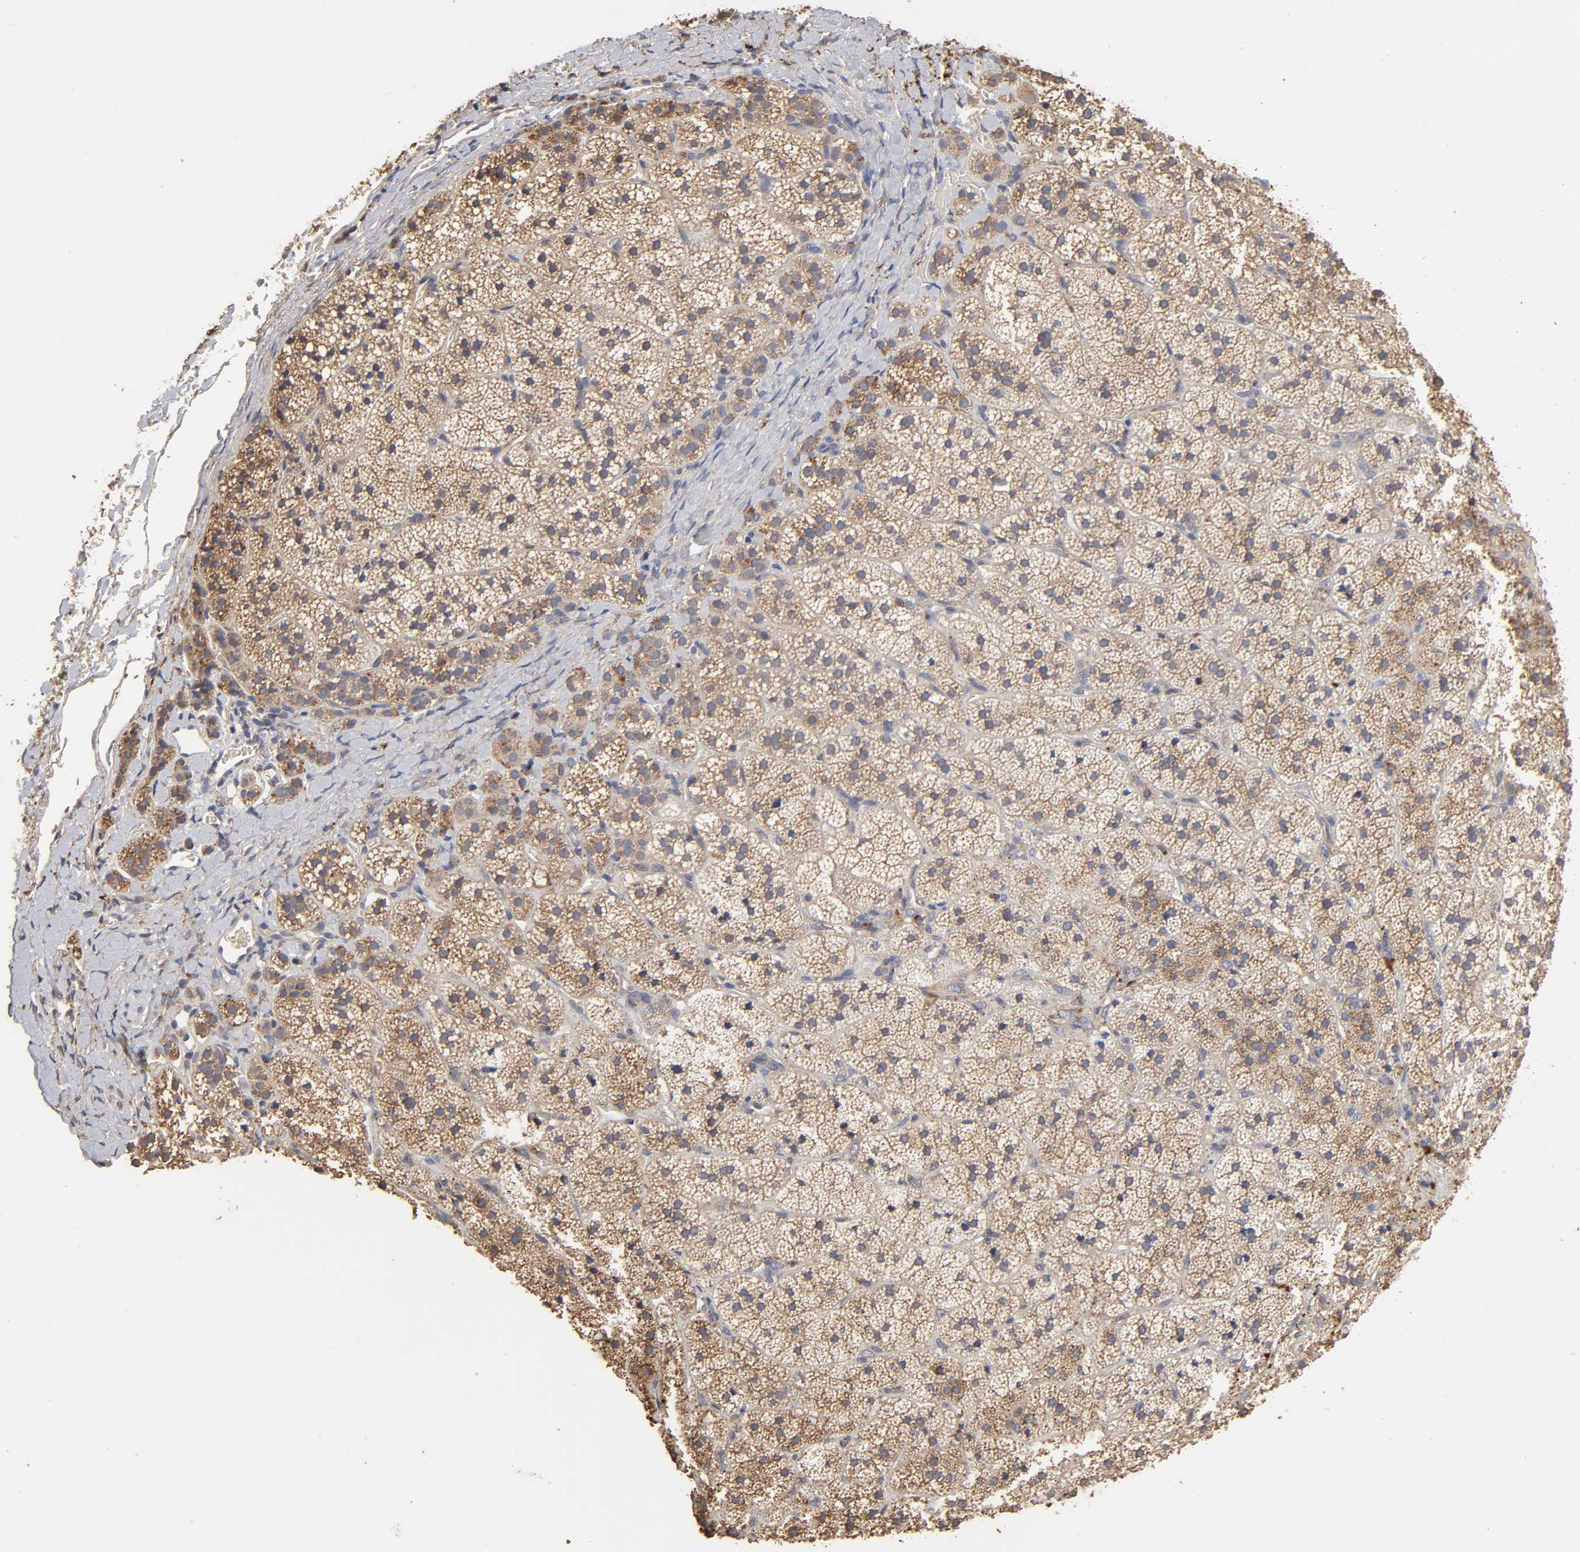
{"staining": {"intensity": "moderate", "quantity": ">75%", "location": "cytoplasmic/membranous"}, "tissue": "adrenal gland", "cell_type": "Glandular cells", "image_type": "normal", "snomed": [{"axis": "morphology", "description": "Normal tissue, NOS"}, {"axis": "topography", "description": "Adrenal gland"}], "caption": "This image demonstrates IHC staining of normal human adrenal gland, with medium moderate cytoplasmic/membranous staining in approximately >75% of glandular cells.", "gene": "EIF4G2", "patient": {"sex": "female", "age": 44}}